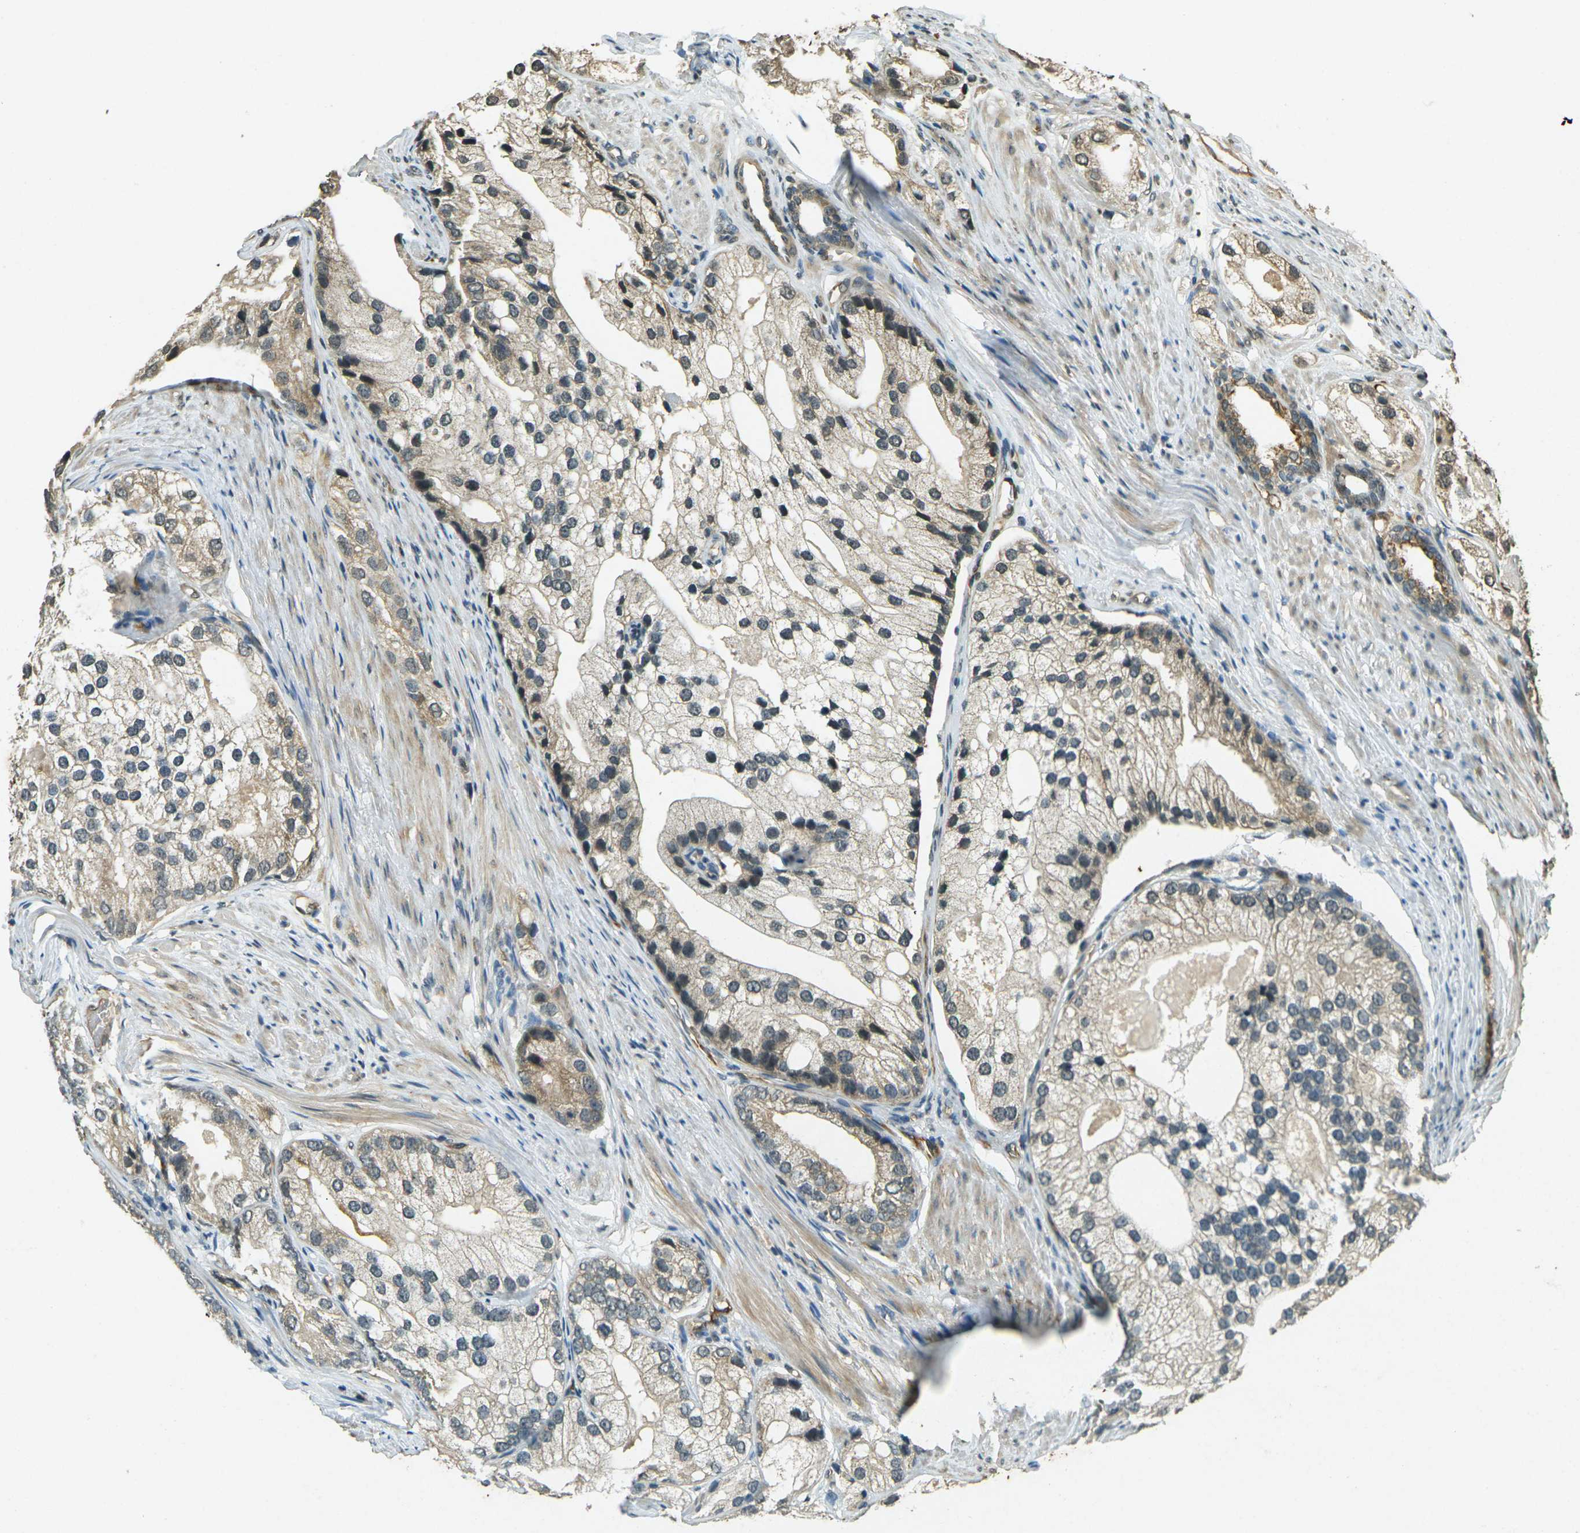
{"staining": {"intensity": "weak", "quantity": ">75%", "location": "cytoplasmic/membranous"}, "tissue": "prostate cancer", "cell_type": "Tumor cells", "image_type": "cancer", "snomed": [{"axis": "morphology", "description": "Adenocarcinoma, Low grade"}, {"axis": "topography", "description": "Prostate"}], "caption": "High-power microscopy captured an immunohistochemistry histopathology image of prostate cancer, revealing weak cytoplasmic/membranous expression in about >75% of tumor cells.", "gene": "PDE2A", "patient": {"sex": "male", "age": 69}}